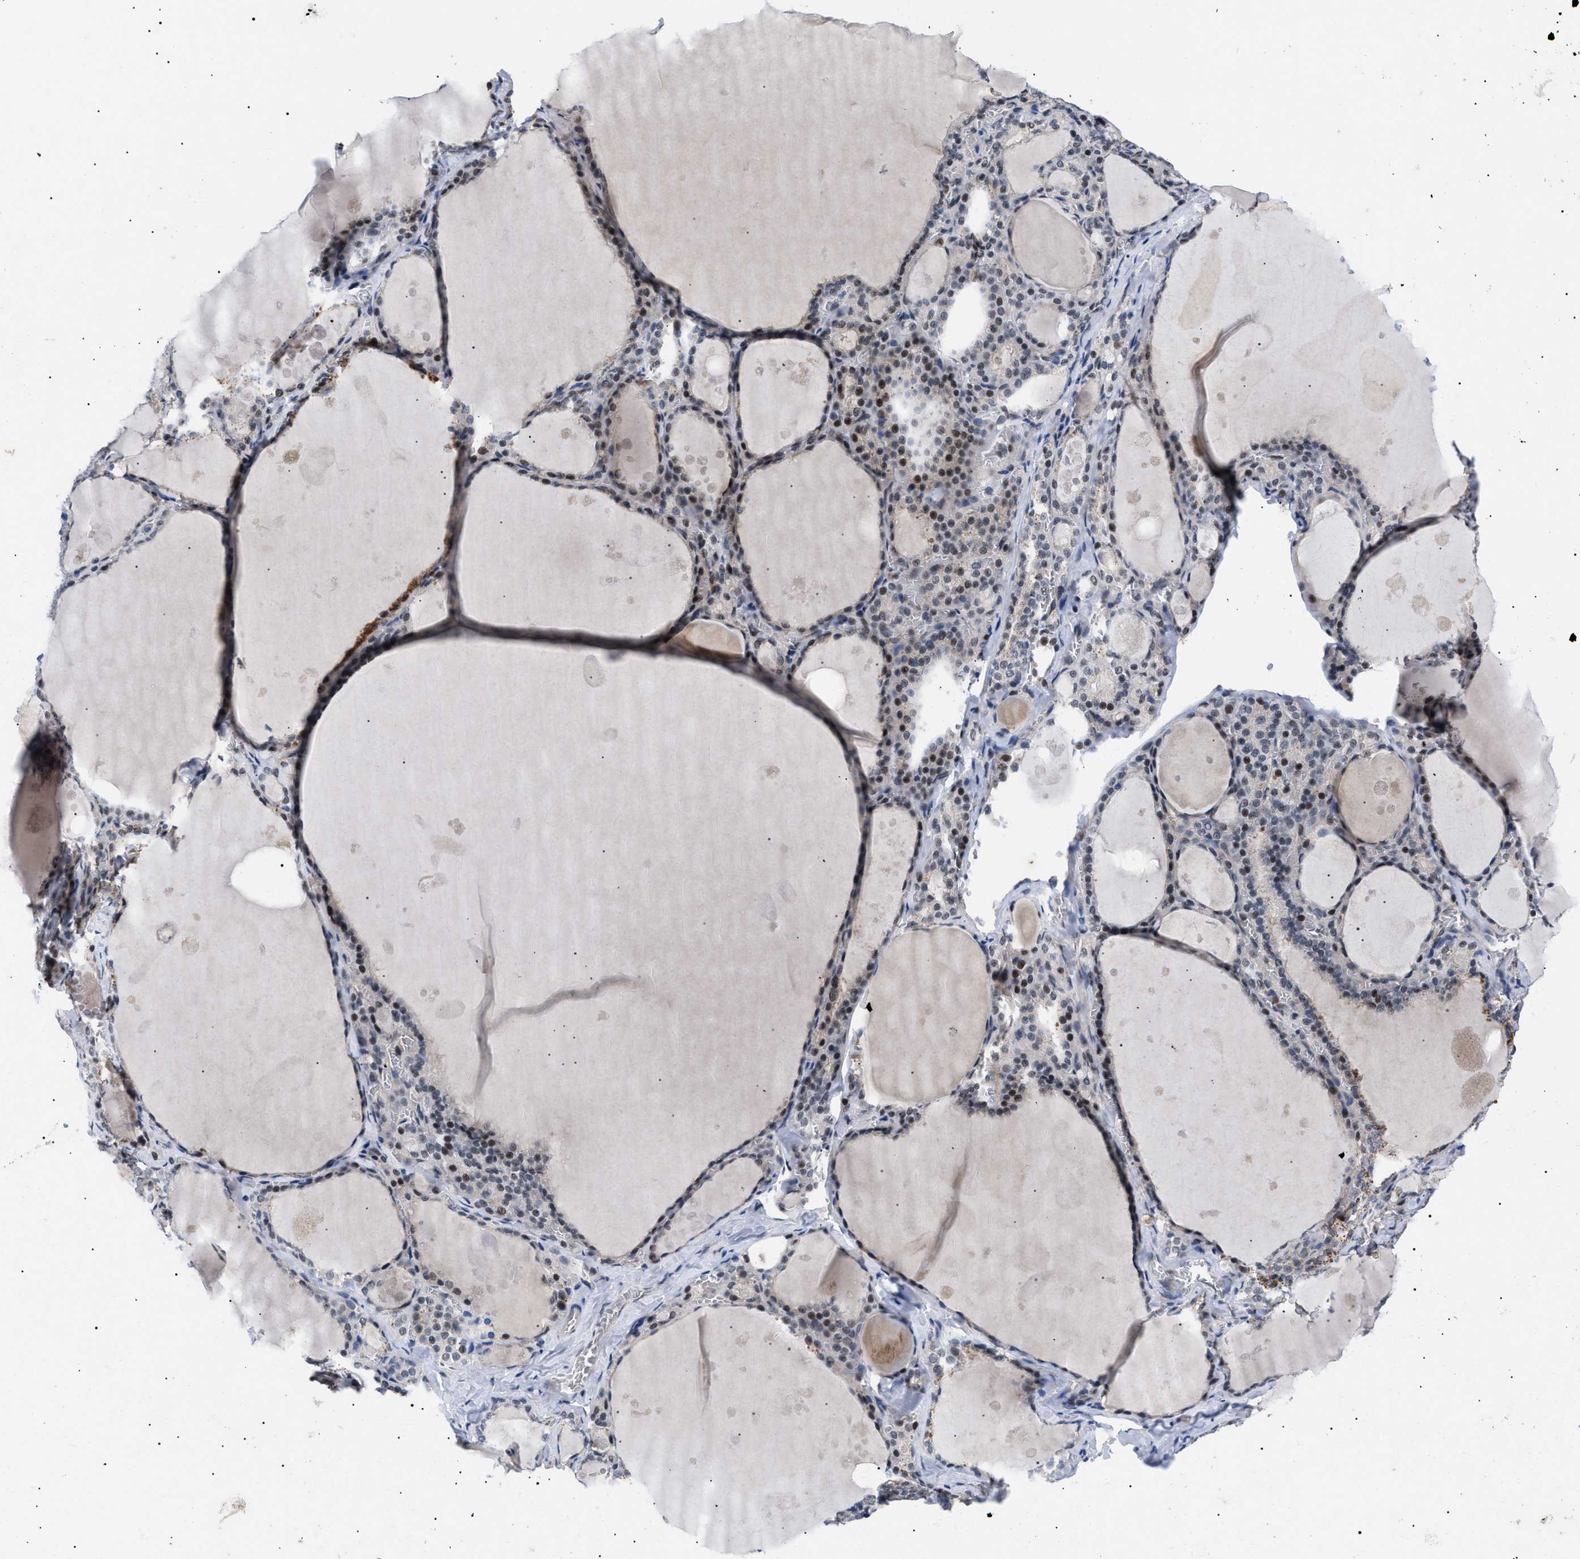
{"staining": {"intensity": "weak", "quantity": "<25%", "location": "cytoplasmic/membranous"}, "tissue": "thyroid gland", "cell_type": "Glandular cells", "image_type": "normal", "snomed": [{"axis": "morphology", "description": "Normal tissue, NOS"}, {"axis": "topography", "description": "Thyroid gland"}], "caption": "An immunohistochemistry (IHC) micrograph of benign thyroid gland is shown. There is no staining in glandular cells of thyroid gland.", "gene": "GARRE1", "patient": {"sex": "male", "age": 56}}